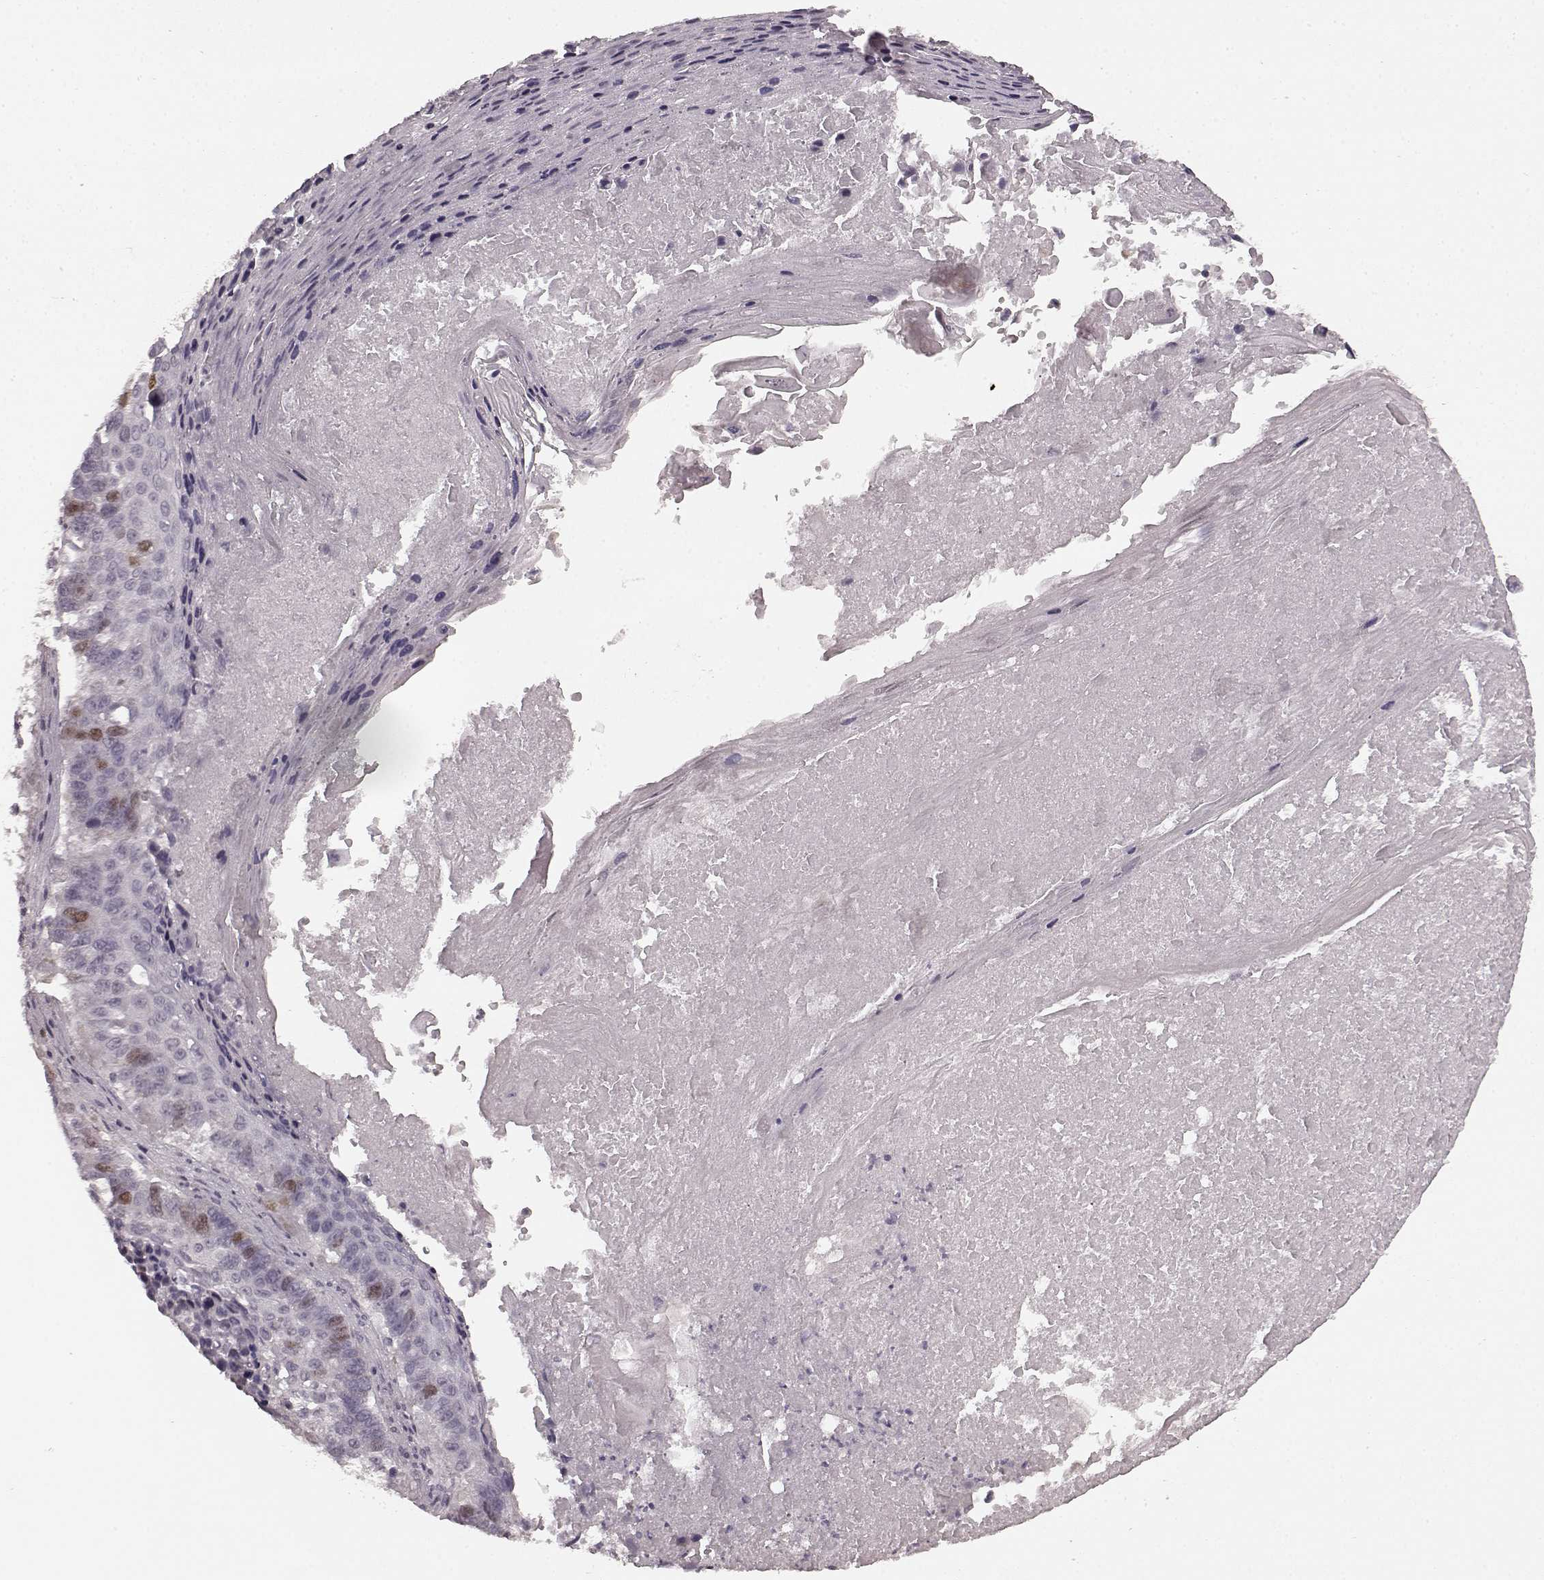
{"staining": {"intensity": "moderate", "quantity": "<25%", "location": "nuclear"}, "tissue": "lung cancer", "cell_type": "Tumor cells", "image_type": "cancer", "snomed": [{"axis": "morphology", "description": "Squamous cell carcinoma, NOS"}, {"axis": "topography", "description": "Lung"}], "caption": "The image displays immunohistochemical staining of lung cancer. There is moderate nuclear staining is present in approximately <25% of tumor cells. (brown staining indicates protein expression, while blue staining denotes nuclei).", "gene": "CCNA2", "patient": {"sex": "male", "age": 73}}